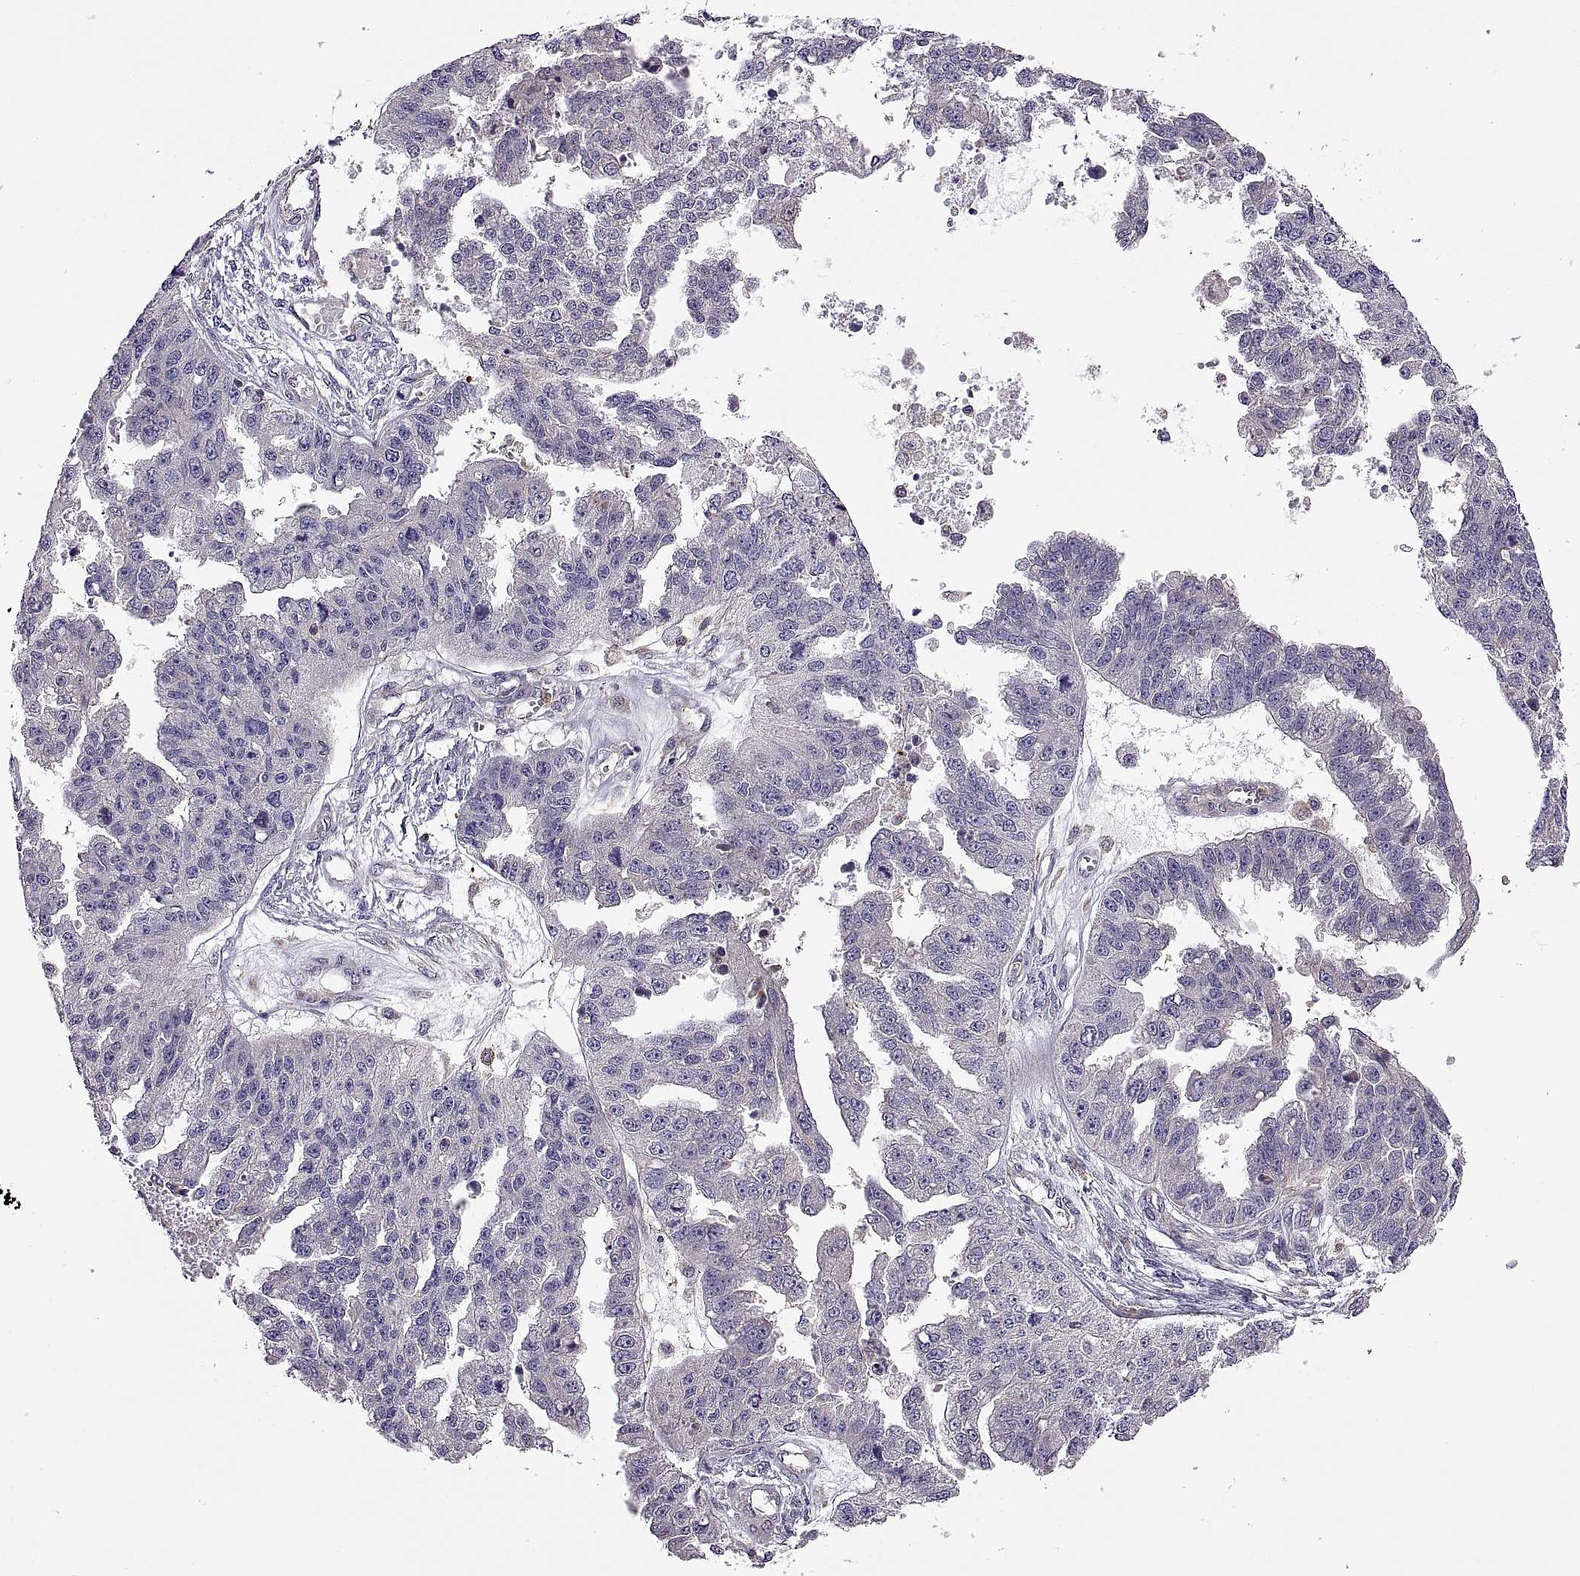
{"staining": {"intensity": "negative", "quantity": "none", "location": "none"}, "tissue": "ovarian cancer", "cell_type": "Tumor cells", "image_type": "cancer", "snomed": [{"axis": "morphology", "description": "Cystadenocarcinoma, serous, NOS"}, {"axis": "topography", "description": "Ovary"}], "caption": "This is an immunohistochemistry histopathology image of human ovarian cancer (serous cystadenocarcinoma). There is no staining in tumor cells.", "gene": "SPATA32", "patient": {"sex": "female", "age": 58}}